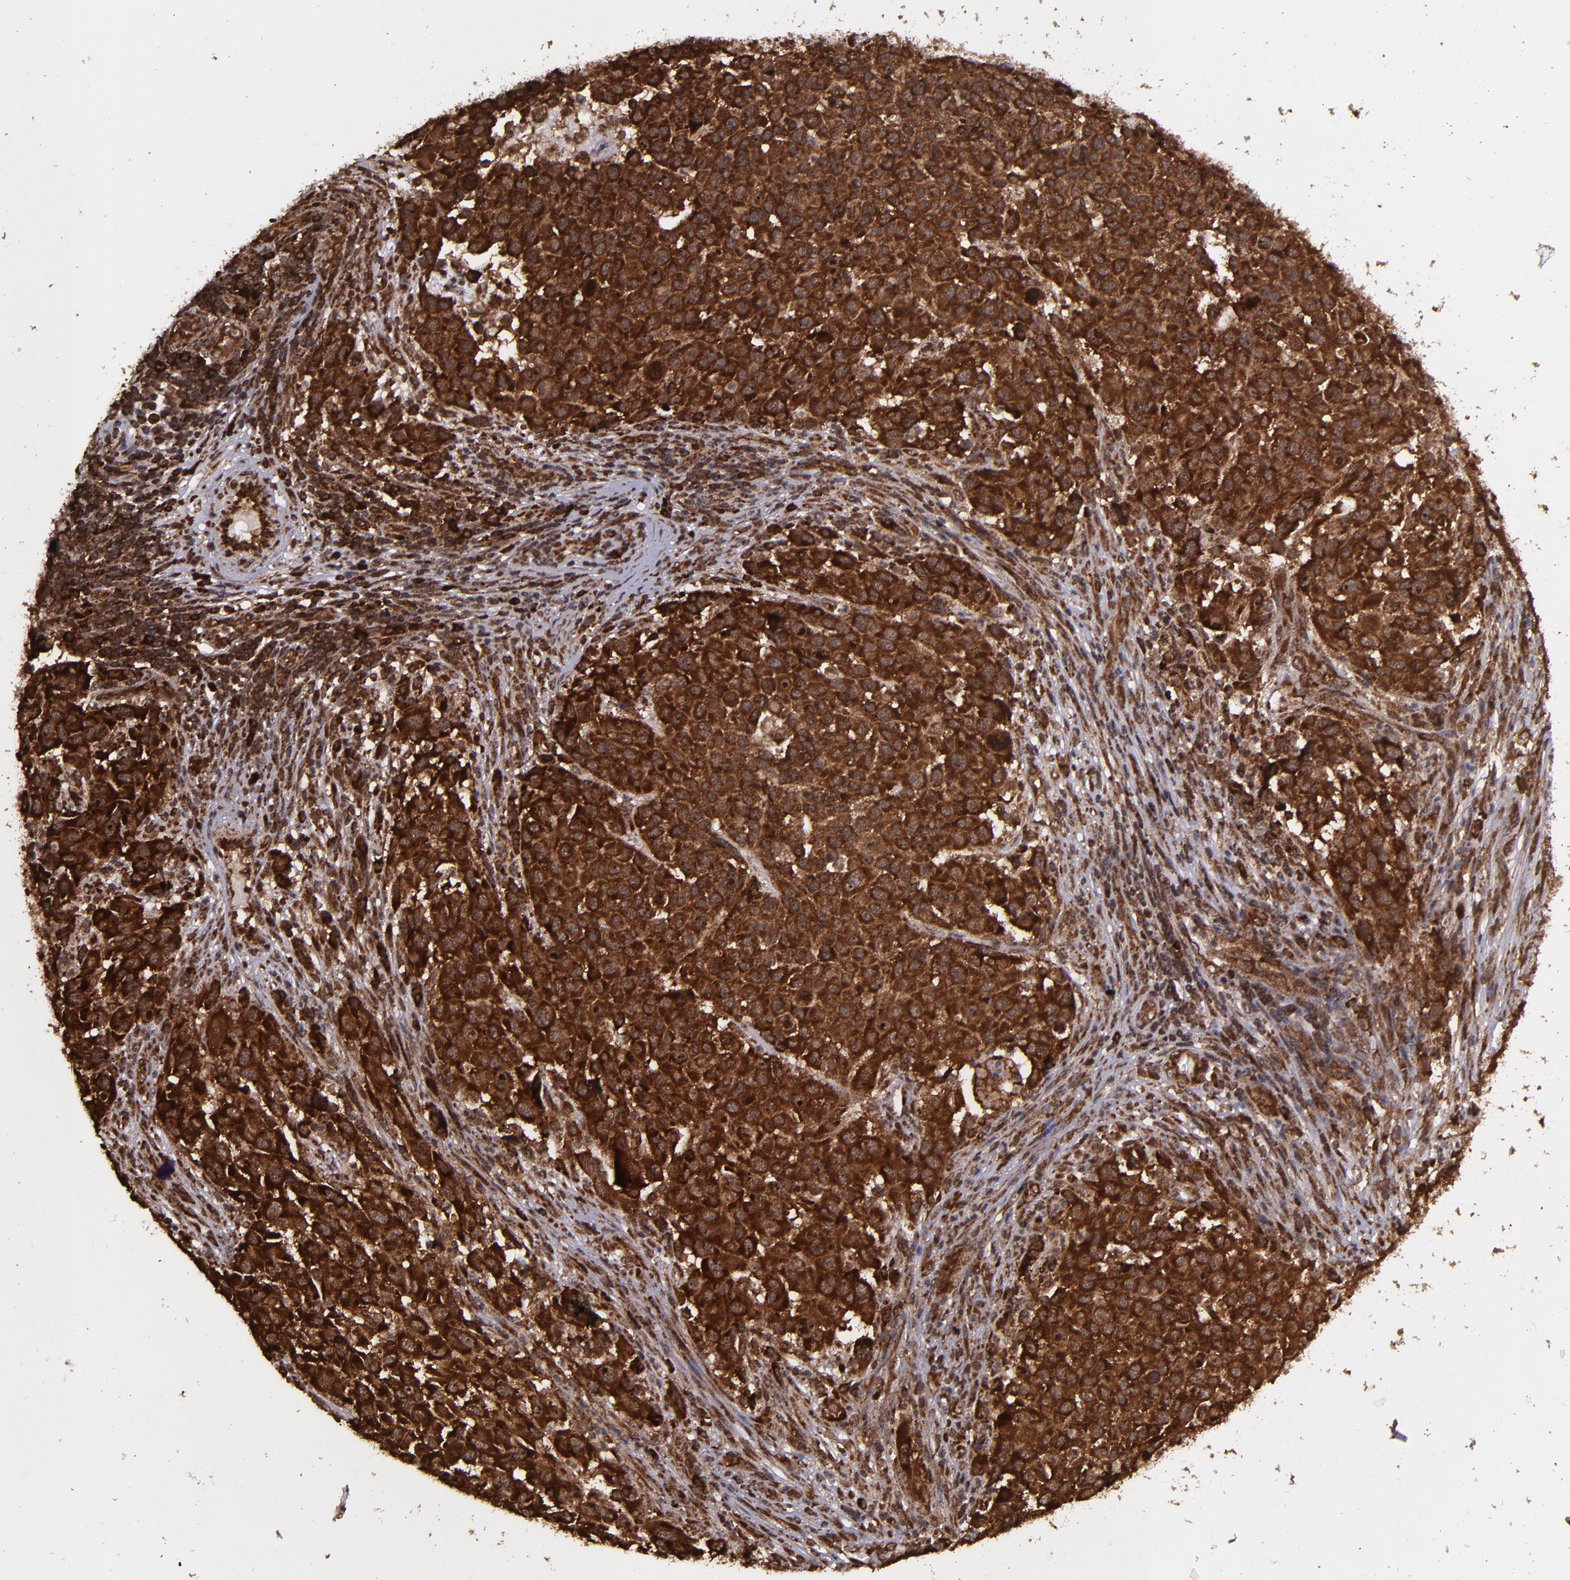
{"staining": {"intensity": "strong", "quantity": ">75%", "location": "cytoplasmic/membranous,nuclear"}, "tissue": "melanoma", "cell_type": "Tumor cells", "image_type": "cancer", "snomed": [{"axis": "morphology", "description": "Malignant melanoma, Metastatic site"}, {"axis": "topography", "description": "Lymph node"}], "caption": "Immunohistochemical staining of human malignant melanoma (metastatic site) displays strong cytoplasmic/membranous and nuclear protein positivity in about >75% of tumor cells.", "gene": "EIF4ENIF1", "patient": {"sex": "male", "age": 61}}